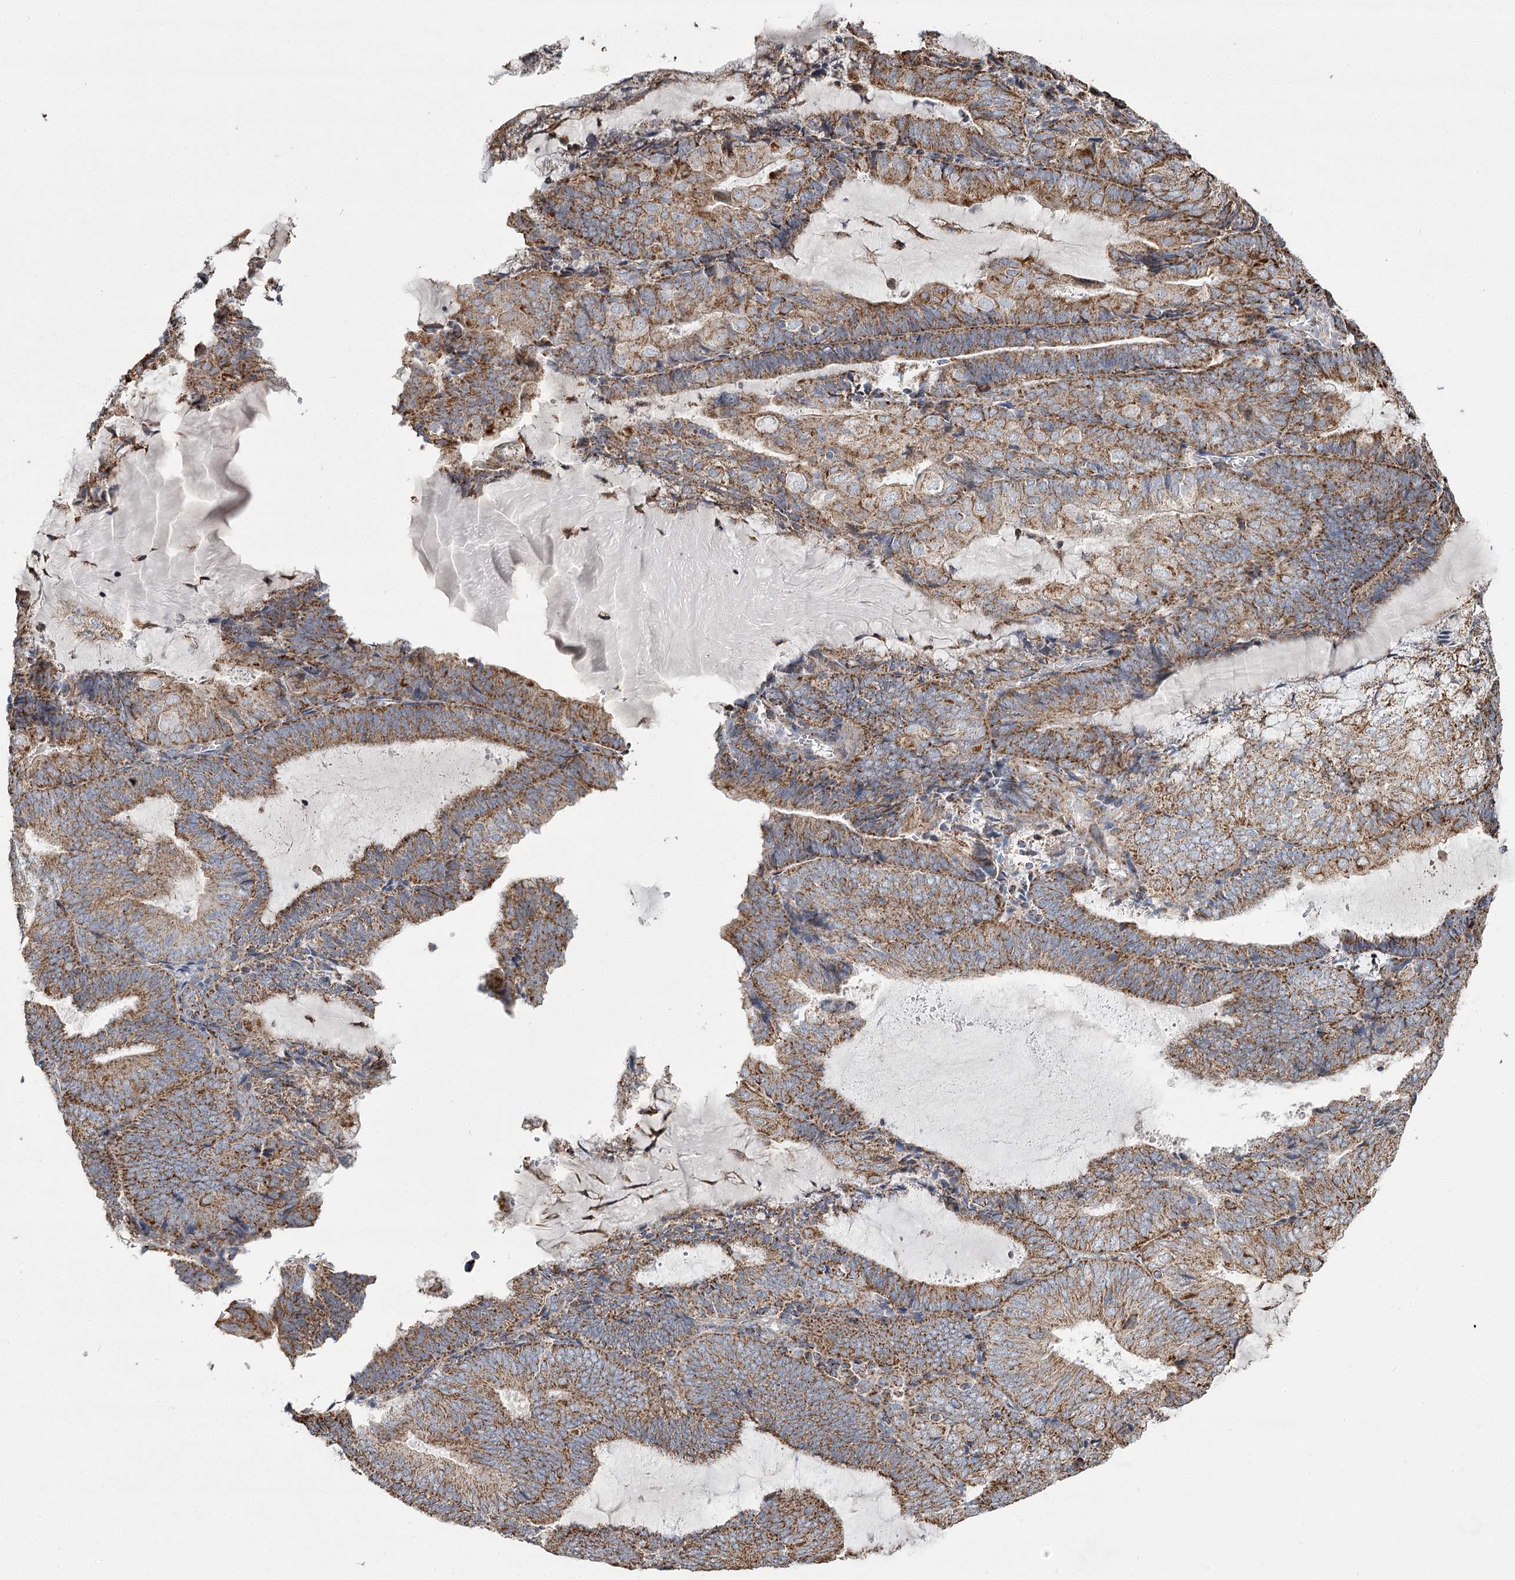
{"staining": {"intensity": "moderate", "quantity": ">75%", "location": "cytoplasmic/membranous"}, "tissue": "endometrial cancer", "cell_type": "Tumor cells", "image_type": "cancer", "snomed": [{"axis": "morphology", "description": "Adenocarcinoma, NOS"}, {"axis": "topography", "description": "Endometrium"}], "caption": "Immunohistochemistry of adenocarcinoma (endometrial) reveals medium levels of moderate cytoplasmic/membranous staining in approximately >75% of tumor cells.", "gene": "RANBP3L", "patient": {"sex": "female", "age": 81}}